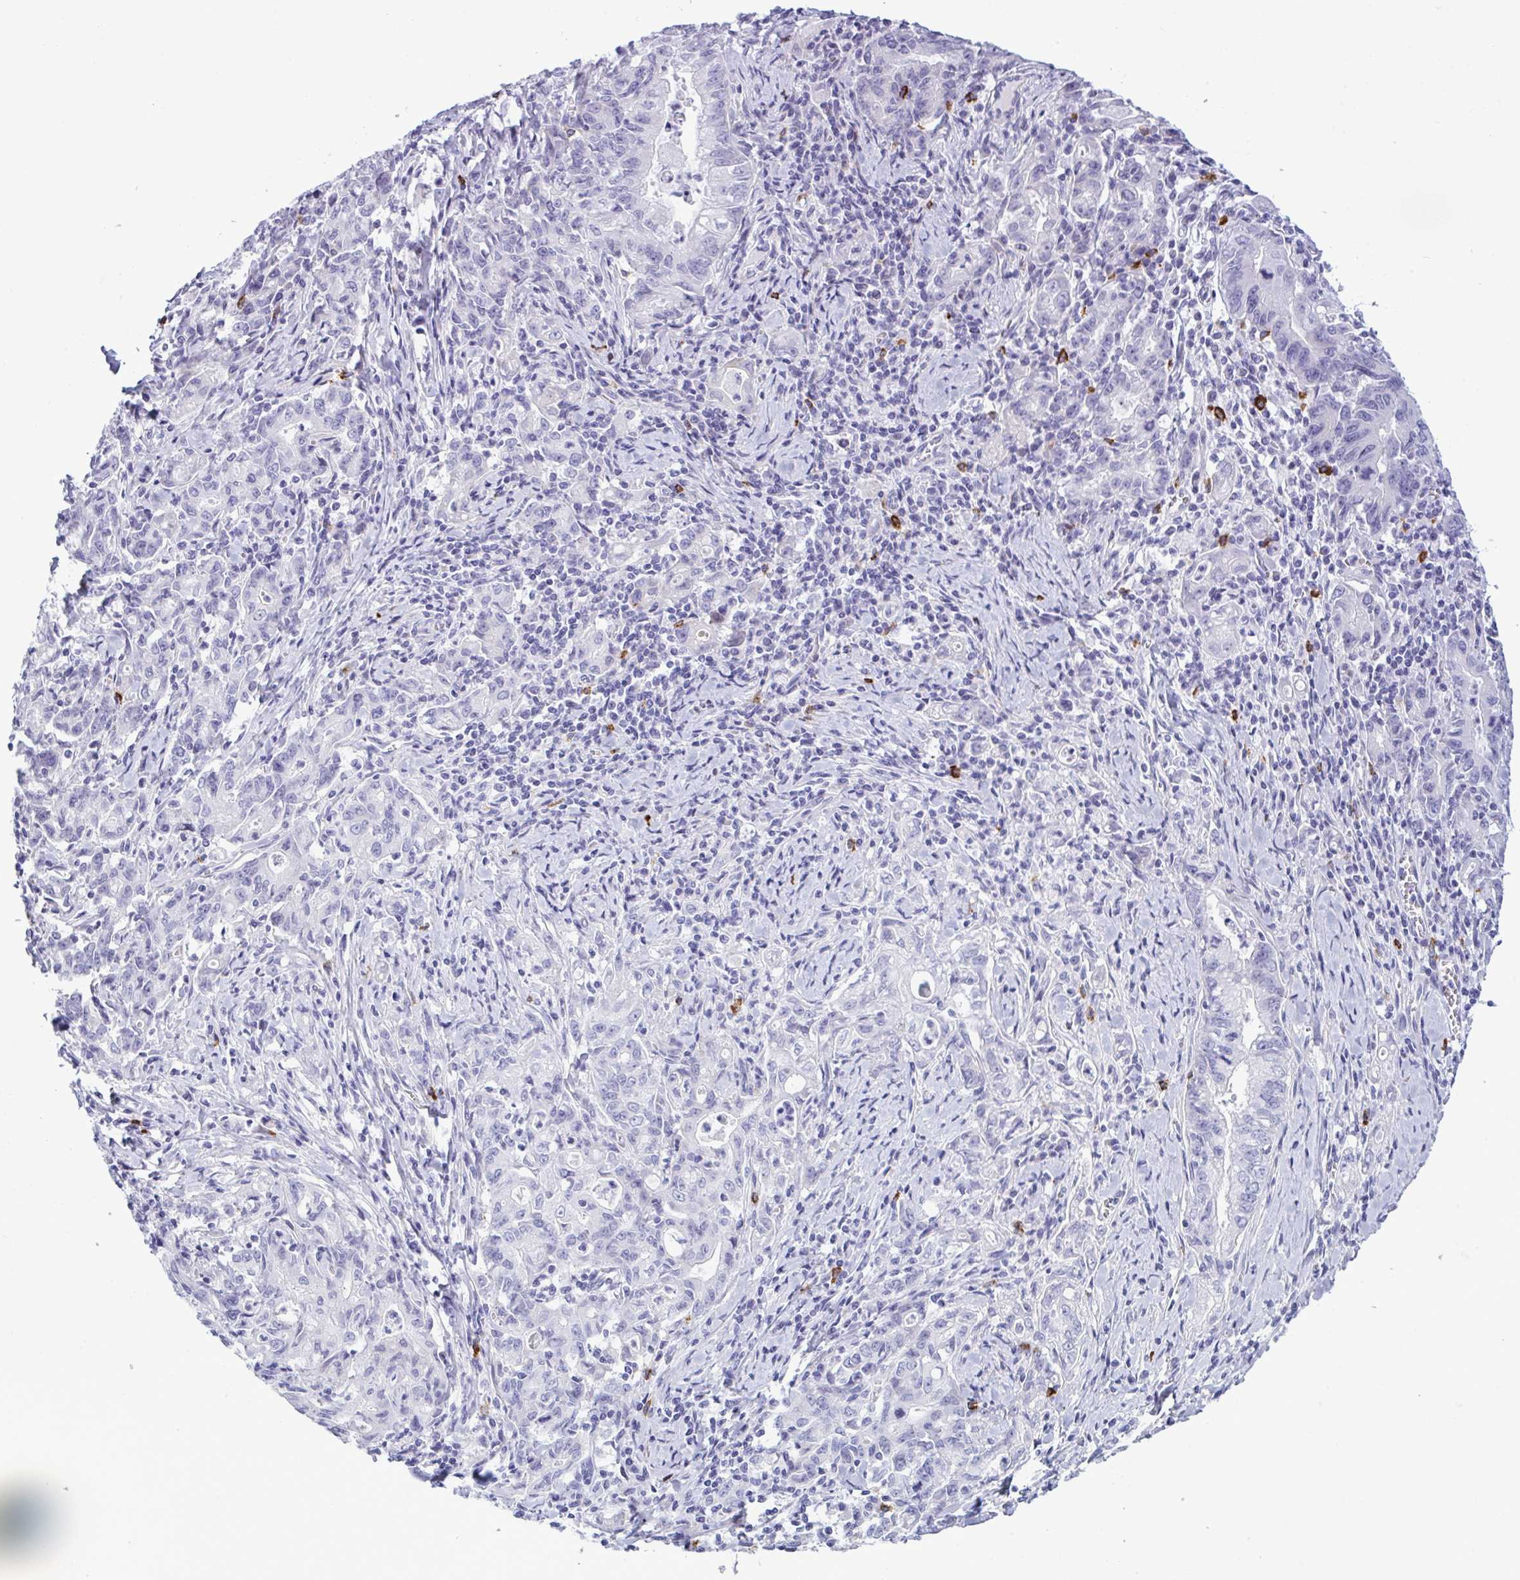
{"staining": {"intensity": "negative", "quantity": "none", "location": "none"}, "tissue": "stomach cancer", "cell_type": "Tumor cells", "image_type": "cancer", "snomed": [{"axis": "morphology", "description": "Adenocarcinoma, NOS"}, {"axis": "topography", "description": "Stomach, upper"}], "caption": "This is a photomicrograph of IHC staining of stomach cancer (adenocarcinoma), which shows no positivity in tumor cells.", "gene": "ZNF684", "patient": {"sex": "female", "age": 79}}